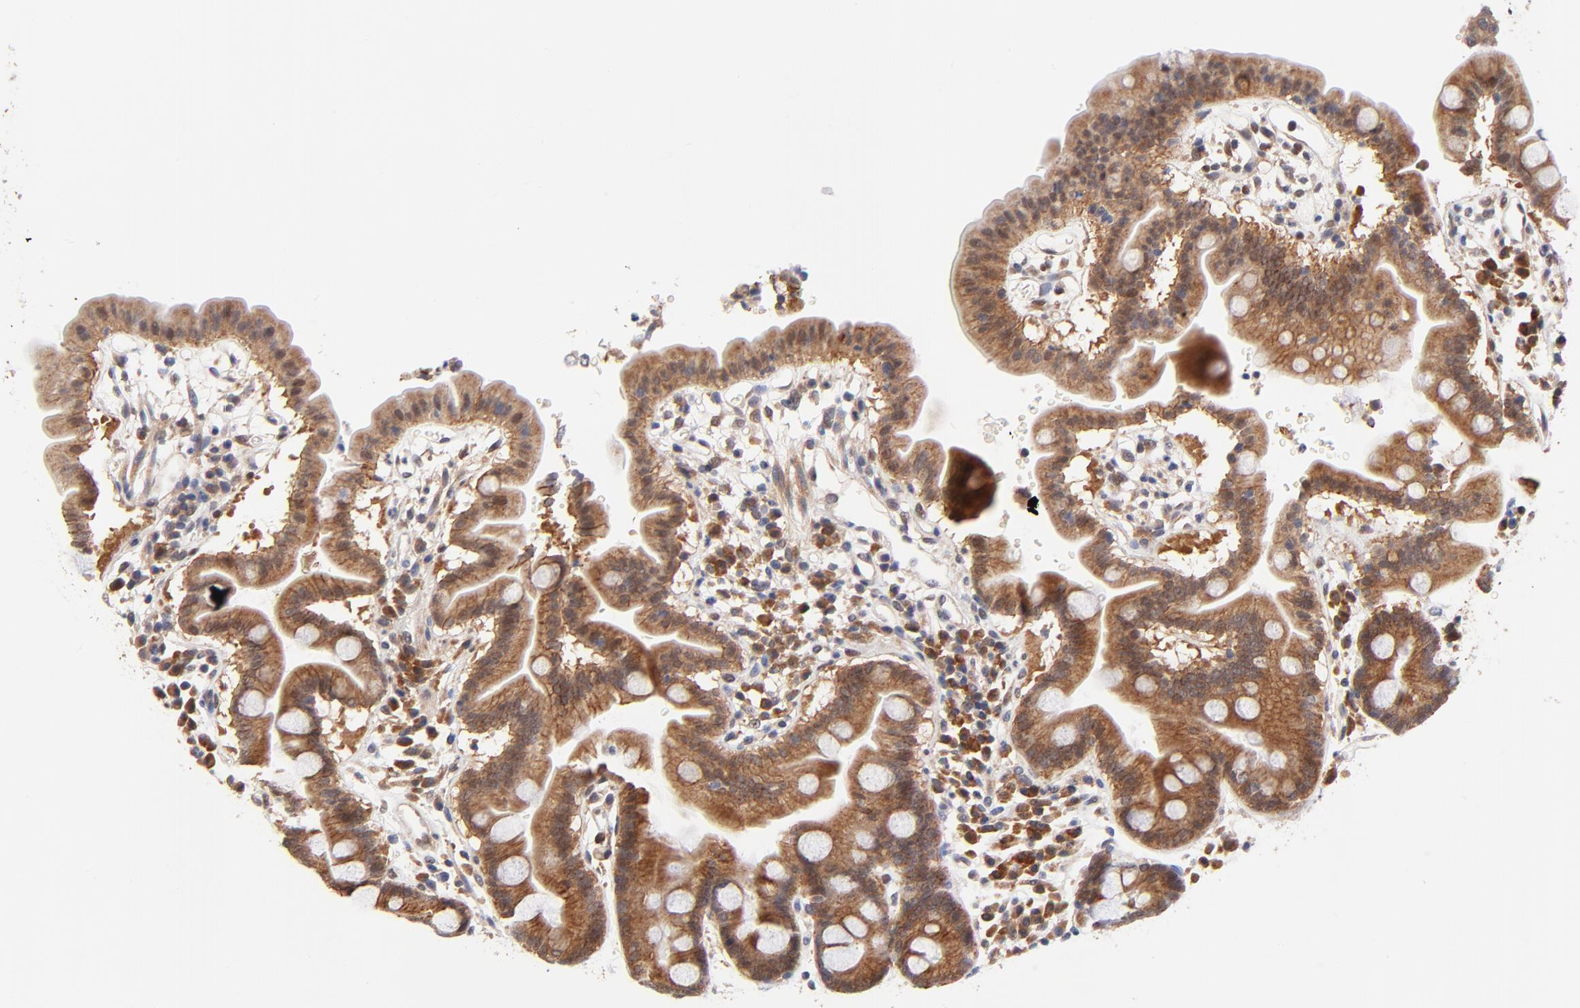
{"staining": {"intensity": "moderate", "quantity": ">75%", "location": "cytoplasmic/membranous"}, "tissue": "duodenum", "cell_type": "Glandular cells", "image_type": "normal", "snomed": [{"axis": "morphology", "description": "Normal tissue, NOS"}, {"axis": "topography", "description": "Duodenum"}], "caption": "Duodenum stained with DAB (3,3'-diaminobenzidine) immunohistochemistry (IHC) exhibits medium levels of moderate cytoplasmic/membranous expression in approximately >75% of glandular cells.", "gene": "TXNL1", "patient": {"sex": "male", "age": 50}}